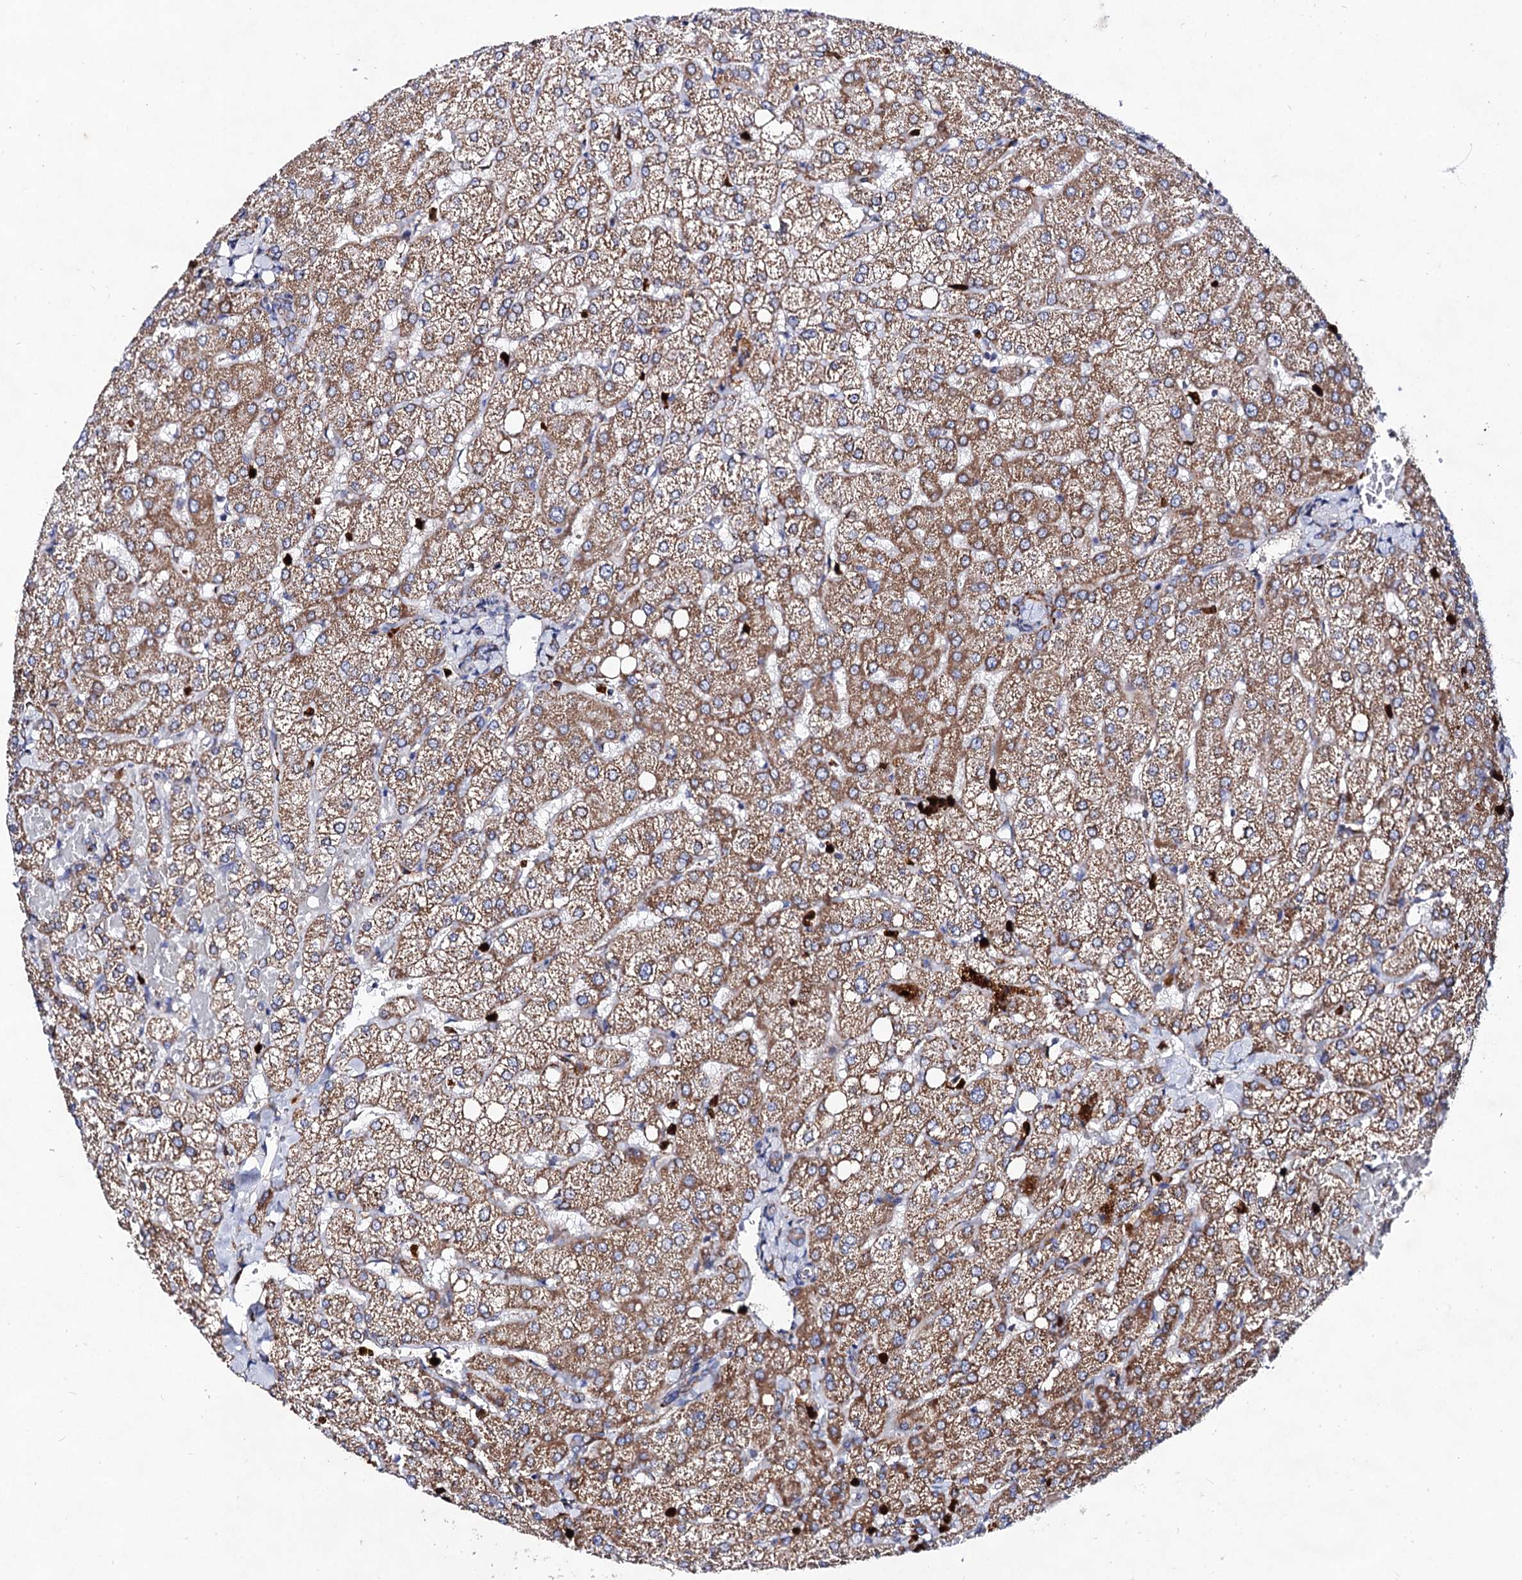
{"staining": {"intensity": "moderate", "quantity": ">75%", "location": "cytoplasmic/membranous"}, "tissue": "liver", "cell_type": "Cholangiocytes", "image_type": "normal", "snomed": [{"axis": "morphology", "description": "Normal tissue, NOS"}, {"axis": "topography", "description": "Liver"}], "caption": "This is a histology image of IHC staining of benign liver, which shows moderate expression in the cytoplasmic/membranous of cholangiocytes.", "gene": "ACAD9", "patient": {"sex": "female", "age": 54}}